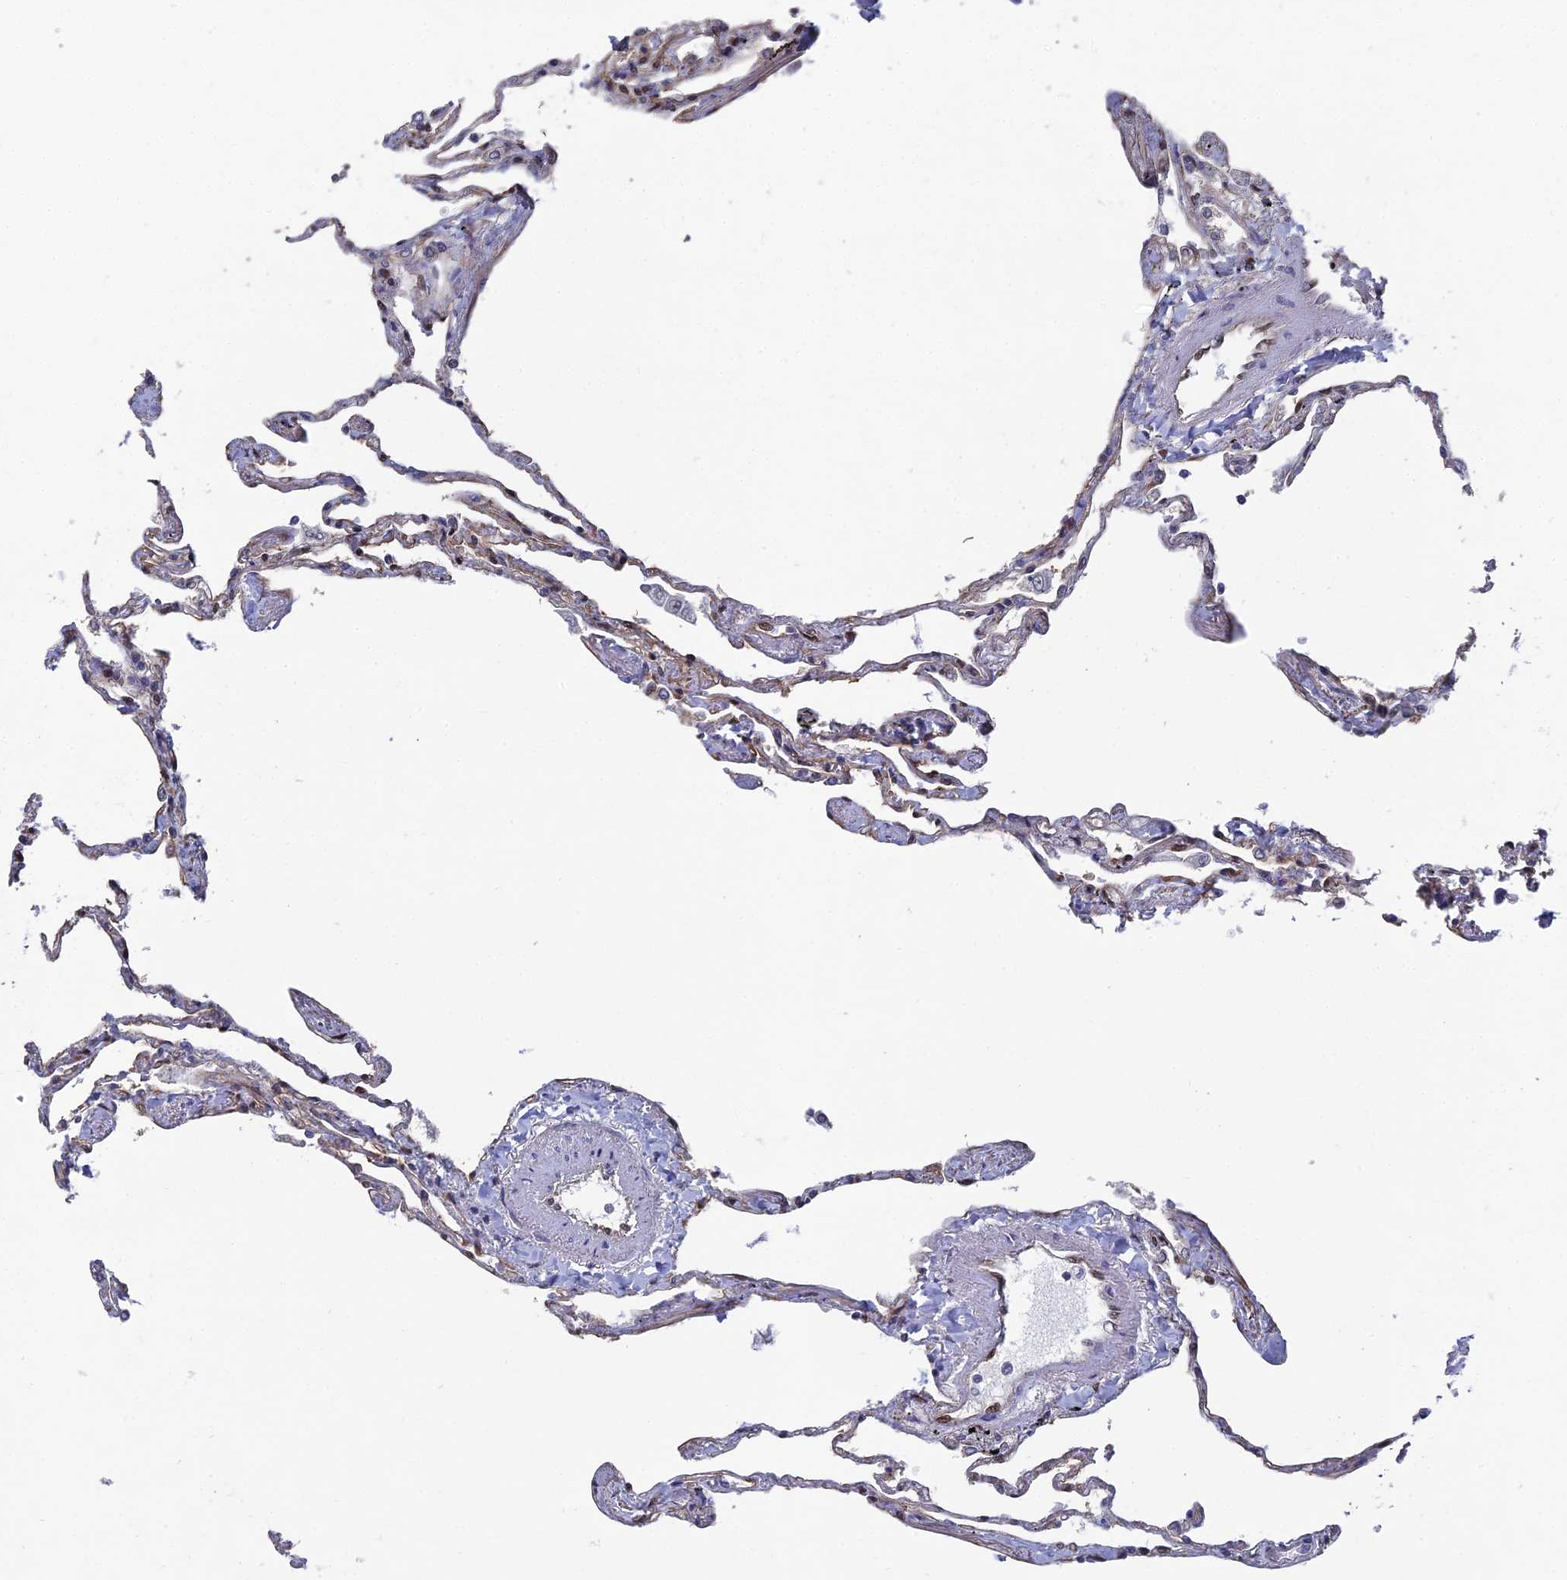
{"staining": {"intensity": "moderate", "quantity": "25%-75%", "location": "cytoplasmic/membranous,nuclear"}, "tissue": "lung", "cell_type": "Alveolar cells", "image_type": "normal", "snomed": [{"axis": "morphology", "description": "Normal tissue, NOS"}, {"axis": "topography", "description": "Lung"}], "caption": "Immunohistochemistry (DAB) staining of unremarkable lung displays moderate cytoplasmic/membranous,nuclear protein staining in about 25%-75% of alveolar cells.", "gene": "UNC5D", "patient": {"sex": "female", "age": 67}}